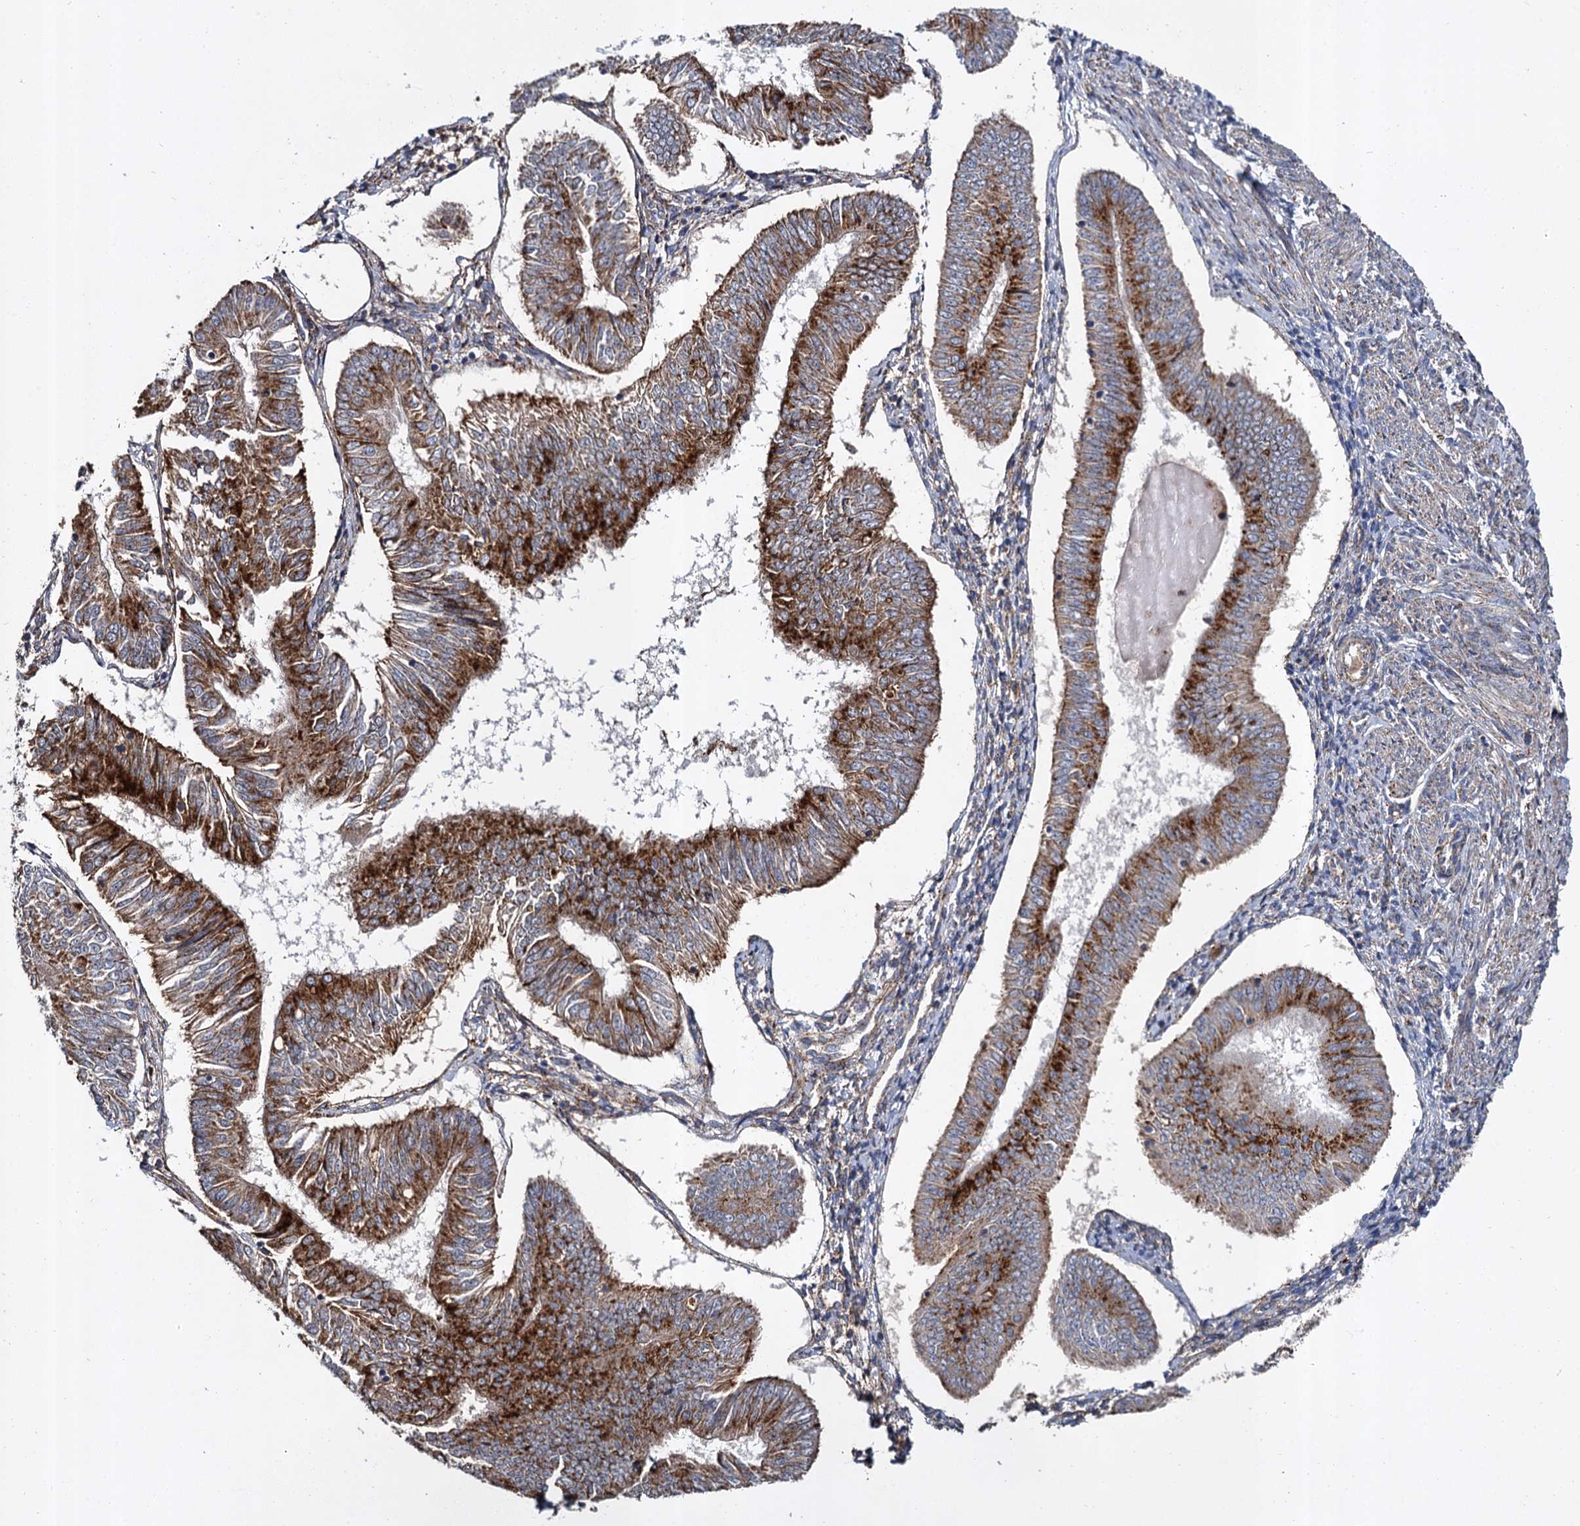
{"staining": {"intensity": "strong", "quantity": ">75%", "location": "cytoplasmic/membranous"}, "tissue": "endometrial cancer", "cell_type": "Tumor cells", "image_type": "cancer", "snomed": [{"axis": "morphology", "description": "Adenocarcinoma, NOS"}, {"axis": "topography", "description": "Endometrium"}], "caption": "Strong cytoplasmic/membranous protein staining is appreciated in about >75% of tumor cells in adenocarcinoma (endometrial).", "gene": "GBA1", "patient": {"sex": "female", "age": 58}}